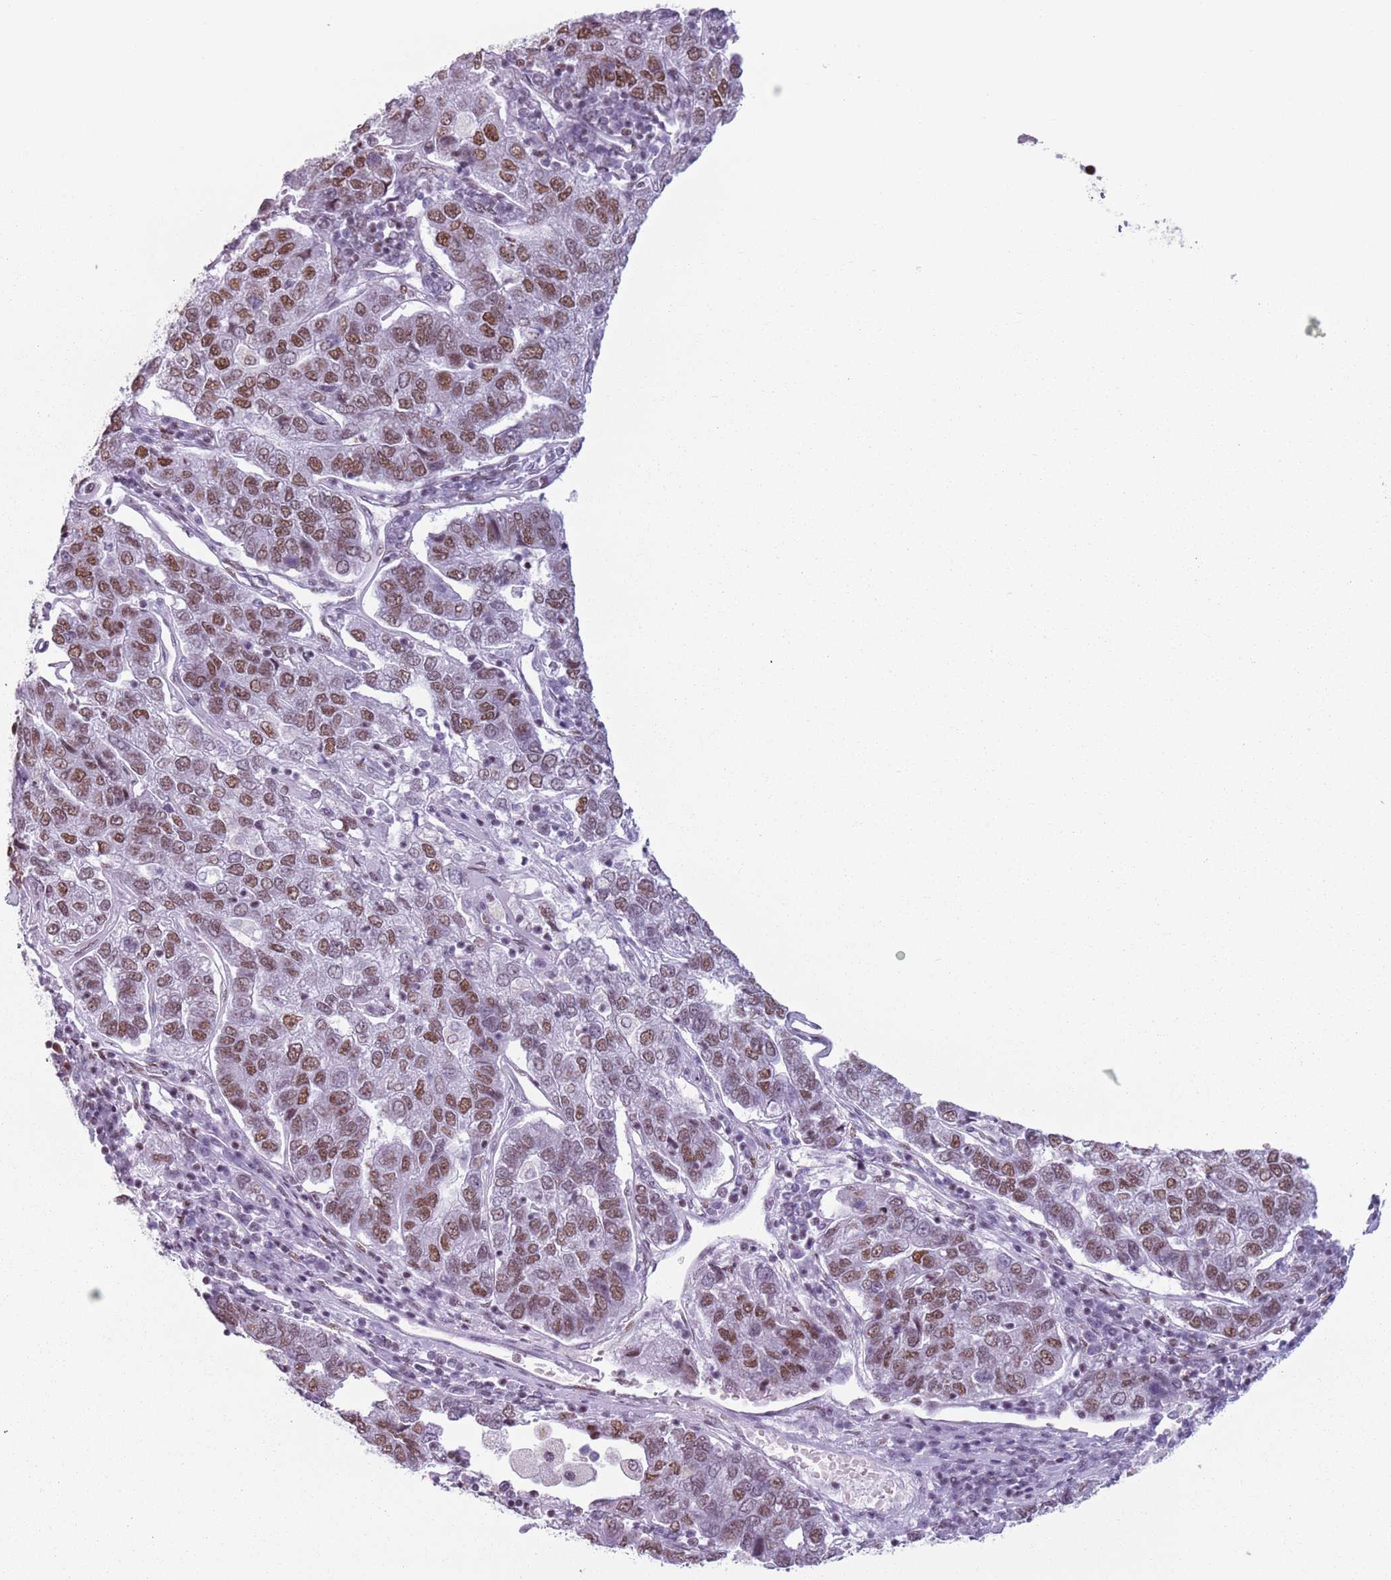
{"staining": {"intensity": "moderate", "quantity": "25%-75%", "location": "nuclear"}, "tissue": "pancreatic cancer", "cell_type": "Tumor cells", "image_type": "cancer", "snomed": [{"axis": "morphology", "description": "Adenocarcinoma, NOS"}, {"axis": "topography", "description": "Pancreas"}], "caption": "IHC of human pancreatic cancer displays medium levels of moderate nuclear positivity in approximately 25%-75% of tumor cells. (Stains: DAB in brown, nuclei in blue, Microscopy: brightfield microscopy at high magnification).", "gene": "FAM104B", "patient": {"sex": "female", "age": 61}}